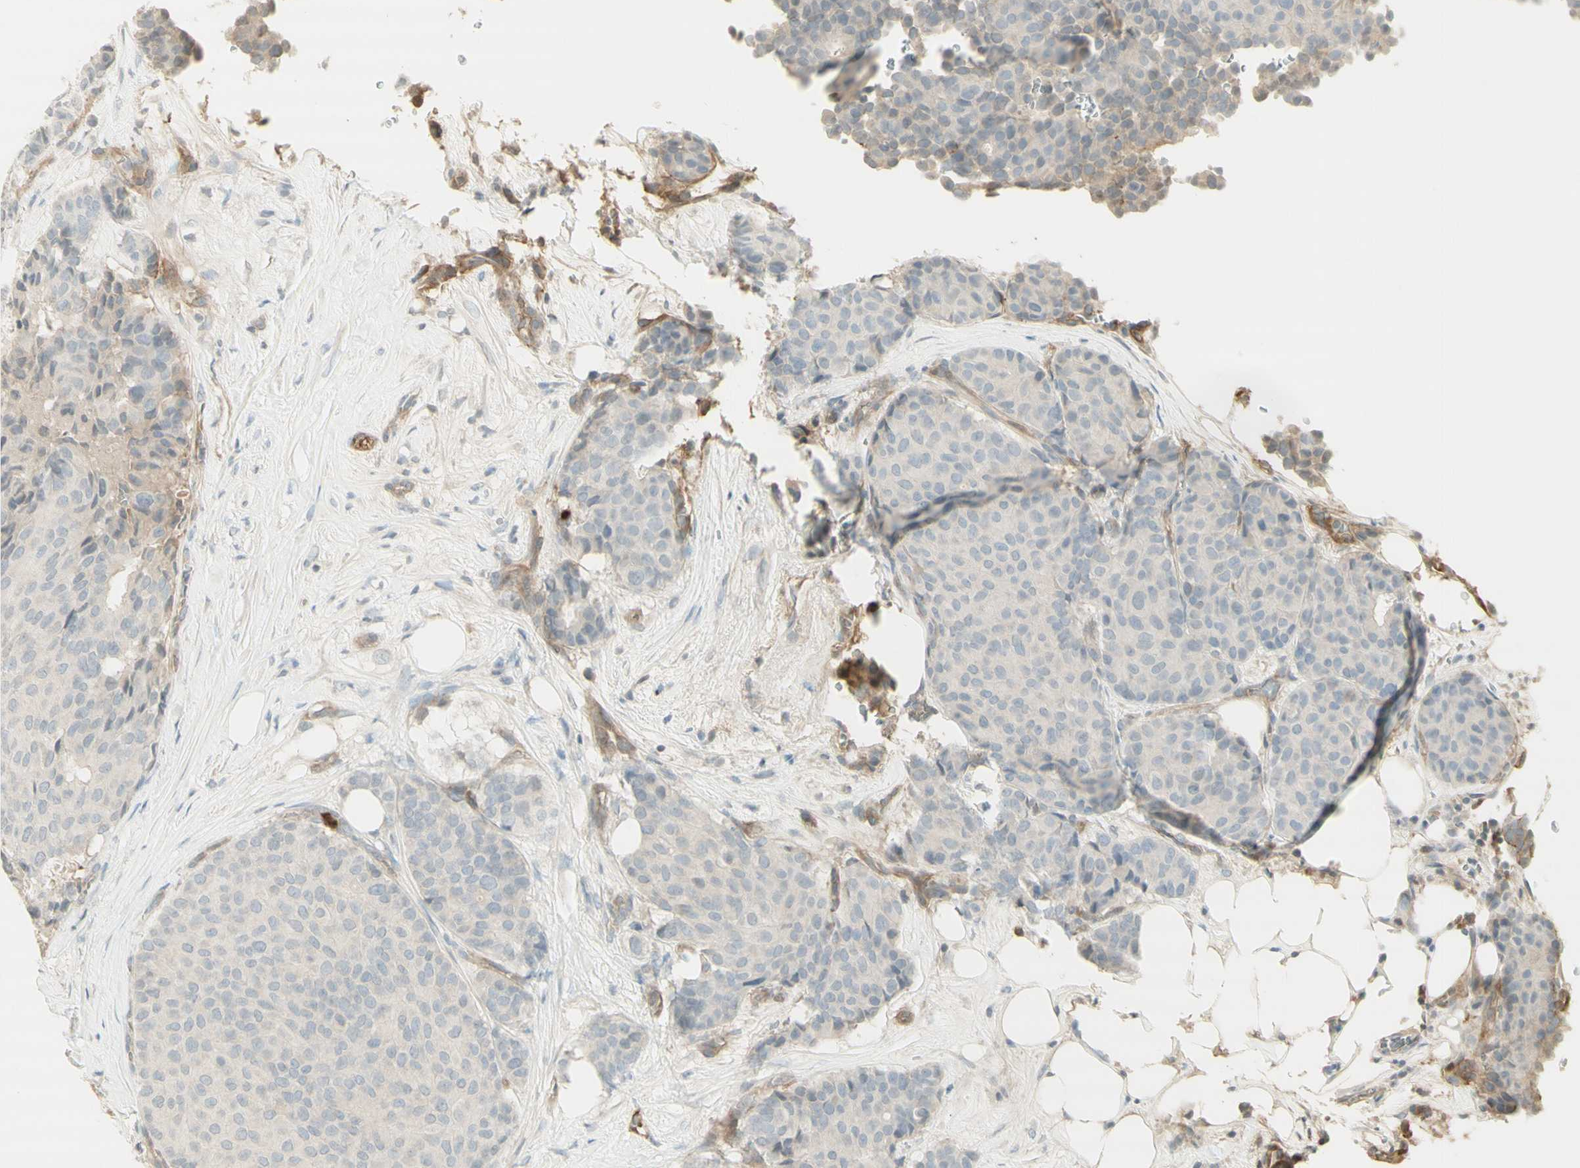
{"staining": {"intensity": "weak", "quantity": ">75%", "location": "cytoplasmic/membranous"}, "tissue": "breast cancer", "cell_type": "Tumor cells", "image_type": "cancer", "snomed": [{"axis": "morphology", "description": "Duct carcinoma"}, {"axis": "topography", "description": "Breast"}], "caption": "Breast cancer stained for a protein (brown) reveals weak cytoplasmic/membranous positive expression in approximately >75% of tumor cells.", "gene": "NID1", "patient": {"sex": "female", "age": 75}}